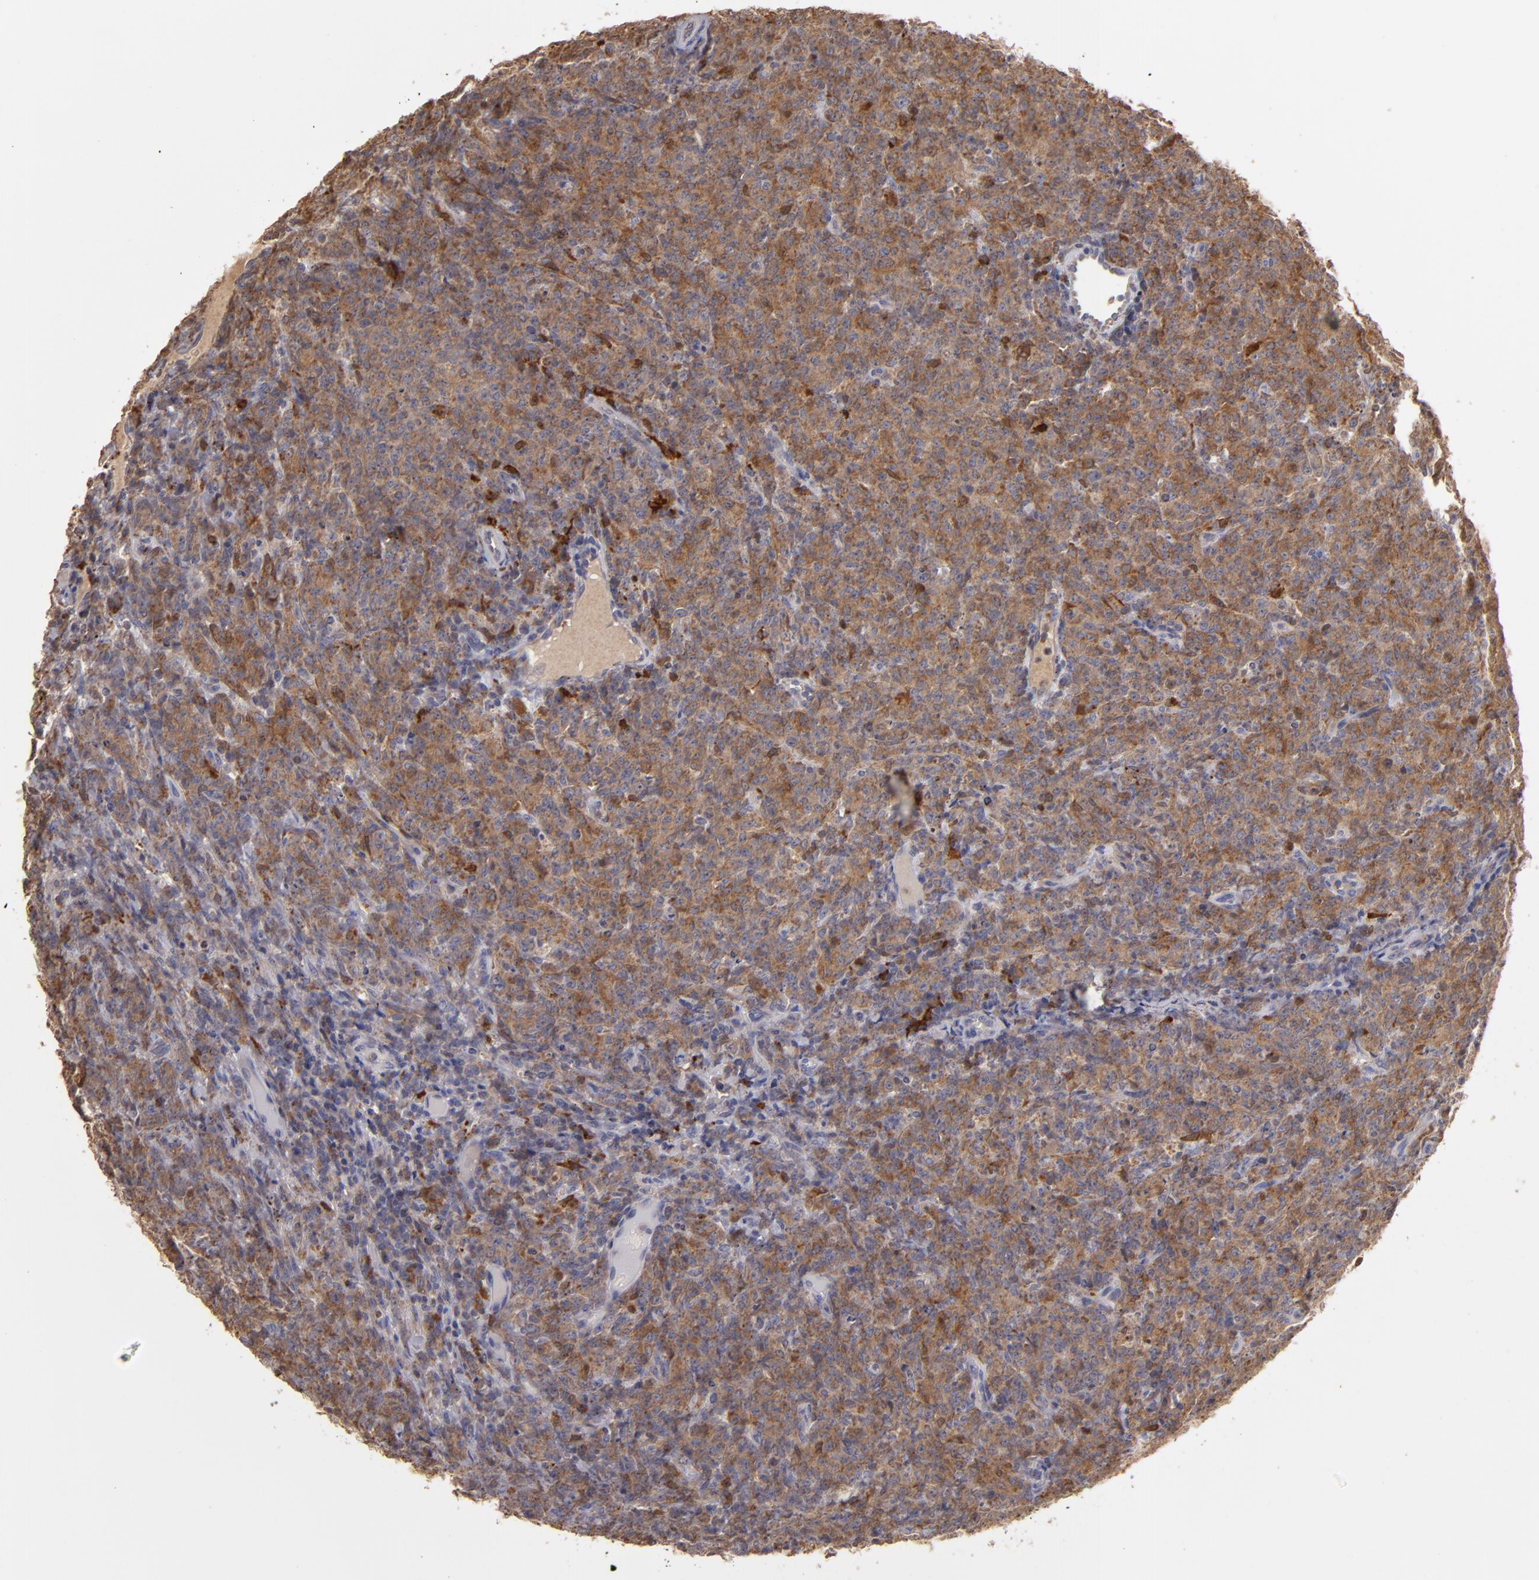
{"staining": {"intensity": "moderate", "quantity": ">75%", "location": "cytoplasmic/membranous"}, "tissue": "lymphoma", "cell_type": "Tumor cells", "image_type": "cancer", "snomed": [{"axis": "morphology", "description": "Malignant lymphoma, non-Hodgkin's type, High grade"}, {"axis": "topography", "description": "Tonsil"}], "caption": "The image reveals staining of lymphoma, revealing moderate cytoplasmic/membranous protein positivity (brown color) within tumor cells.", "gene": "TRAF1", "patient": {"sex": "female", "age": 36}}